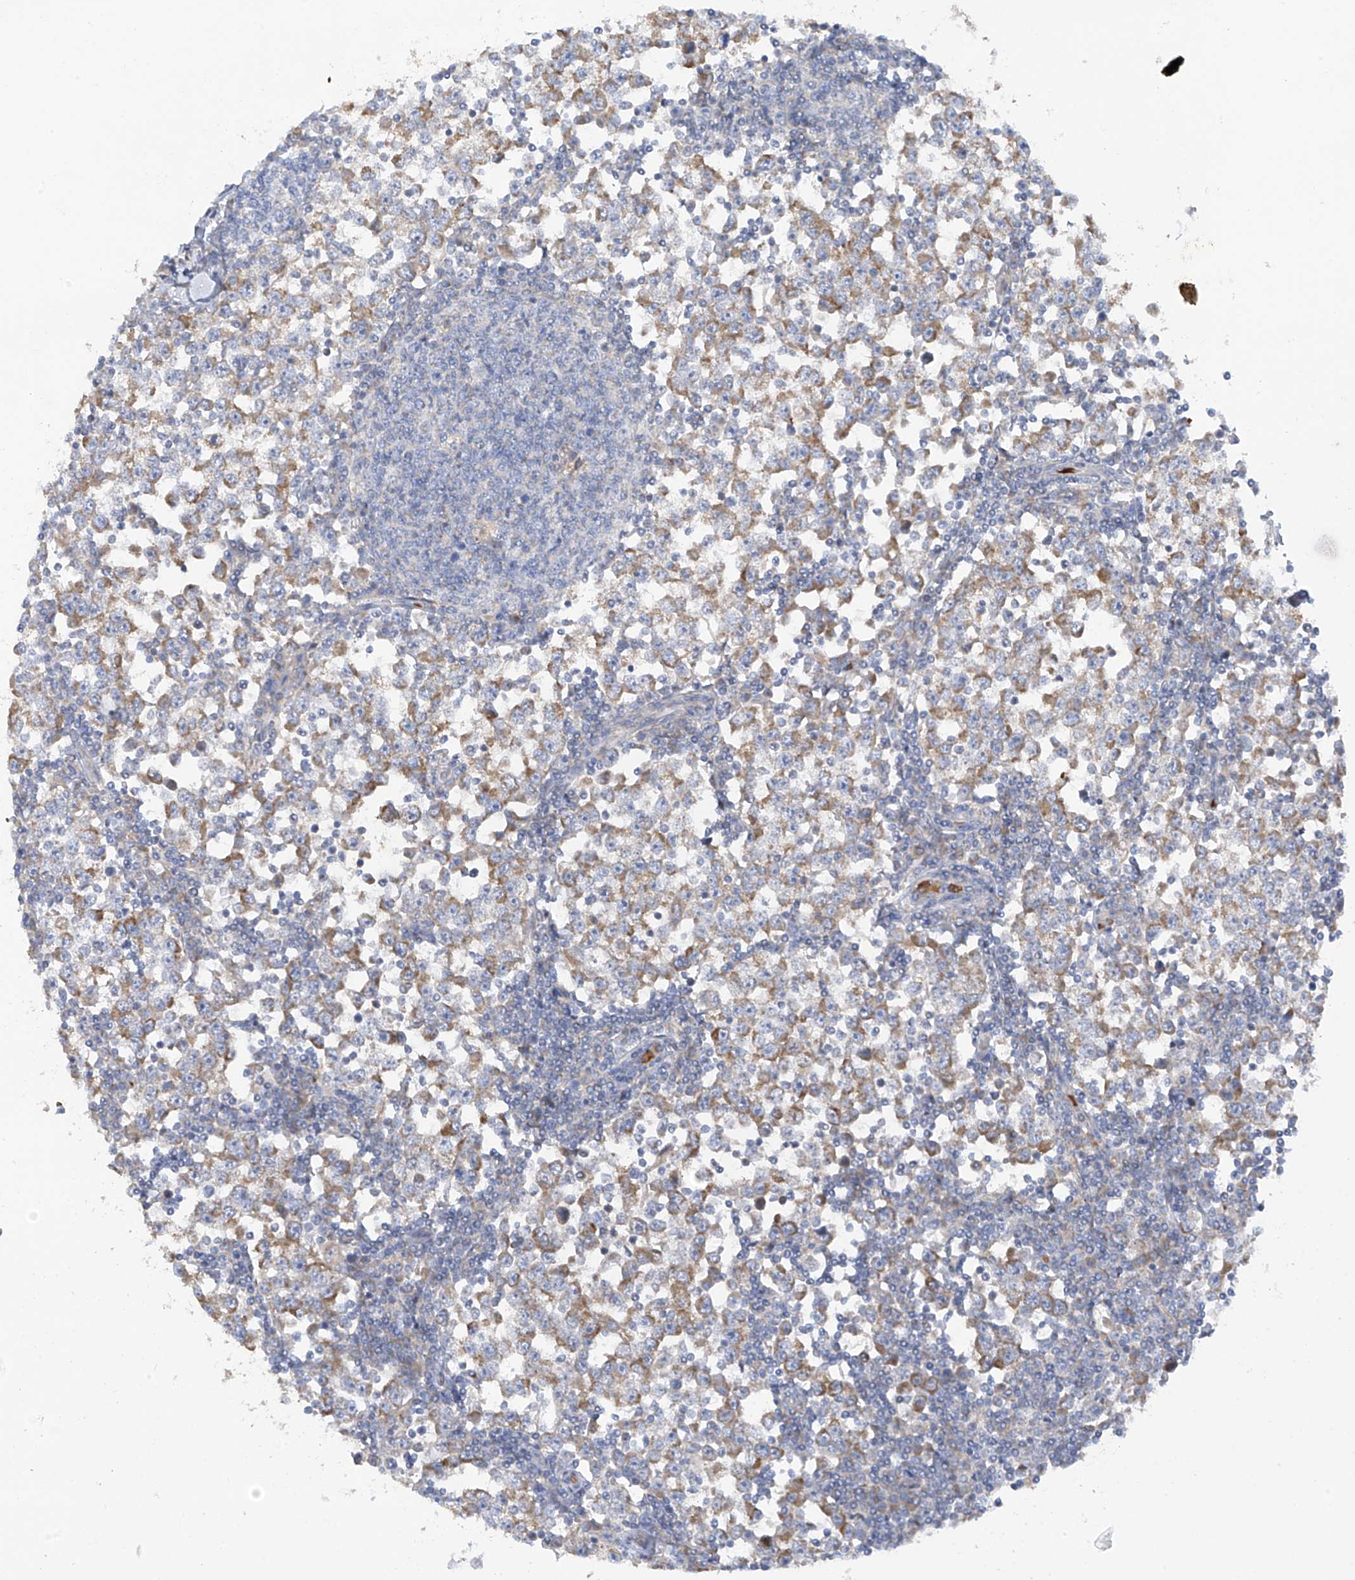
{"staining": {"intensity": "moderate", "quantity": "25%-75%", "location": "cytoplasmic/membranous"}, "tissue": "testis cancer", "cell_type": "Tumor cells", "image_type": "cancer", "snomed": [{"axis": "morphology", "description": "Seminoma, NOS"}, {"axis": "topography", "description": "Testis"}], "caption": "About 25%-75% of tumor cells in human testis seminoma demonstrate moderate cytoplasmic/membranous protein positivity as visualized by brown immunohistochemical staining.", "gene": "METTL18", "patient": {"sex": "male", "age": 65}}